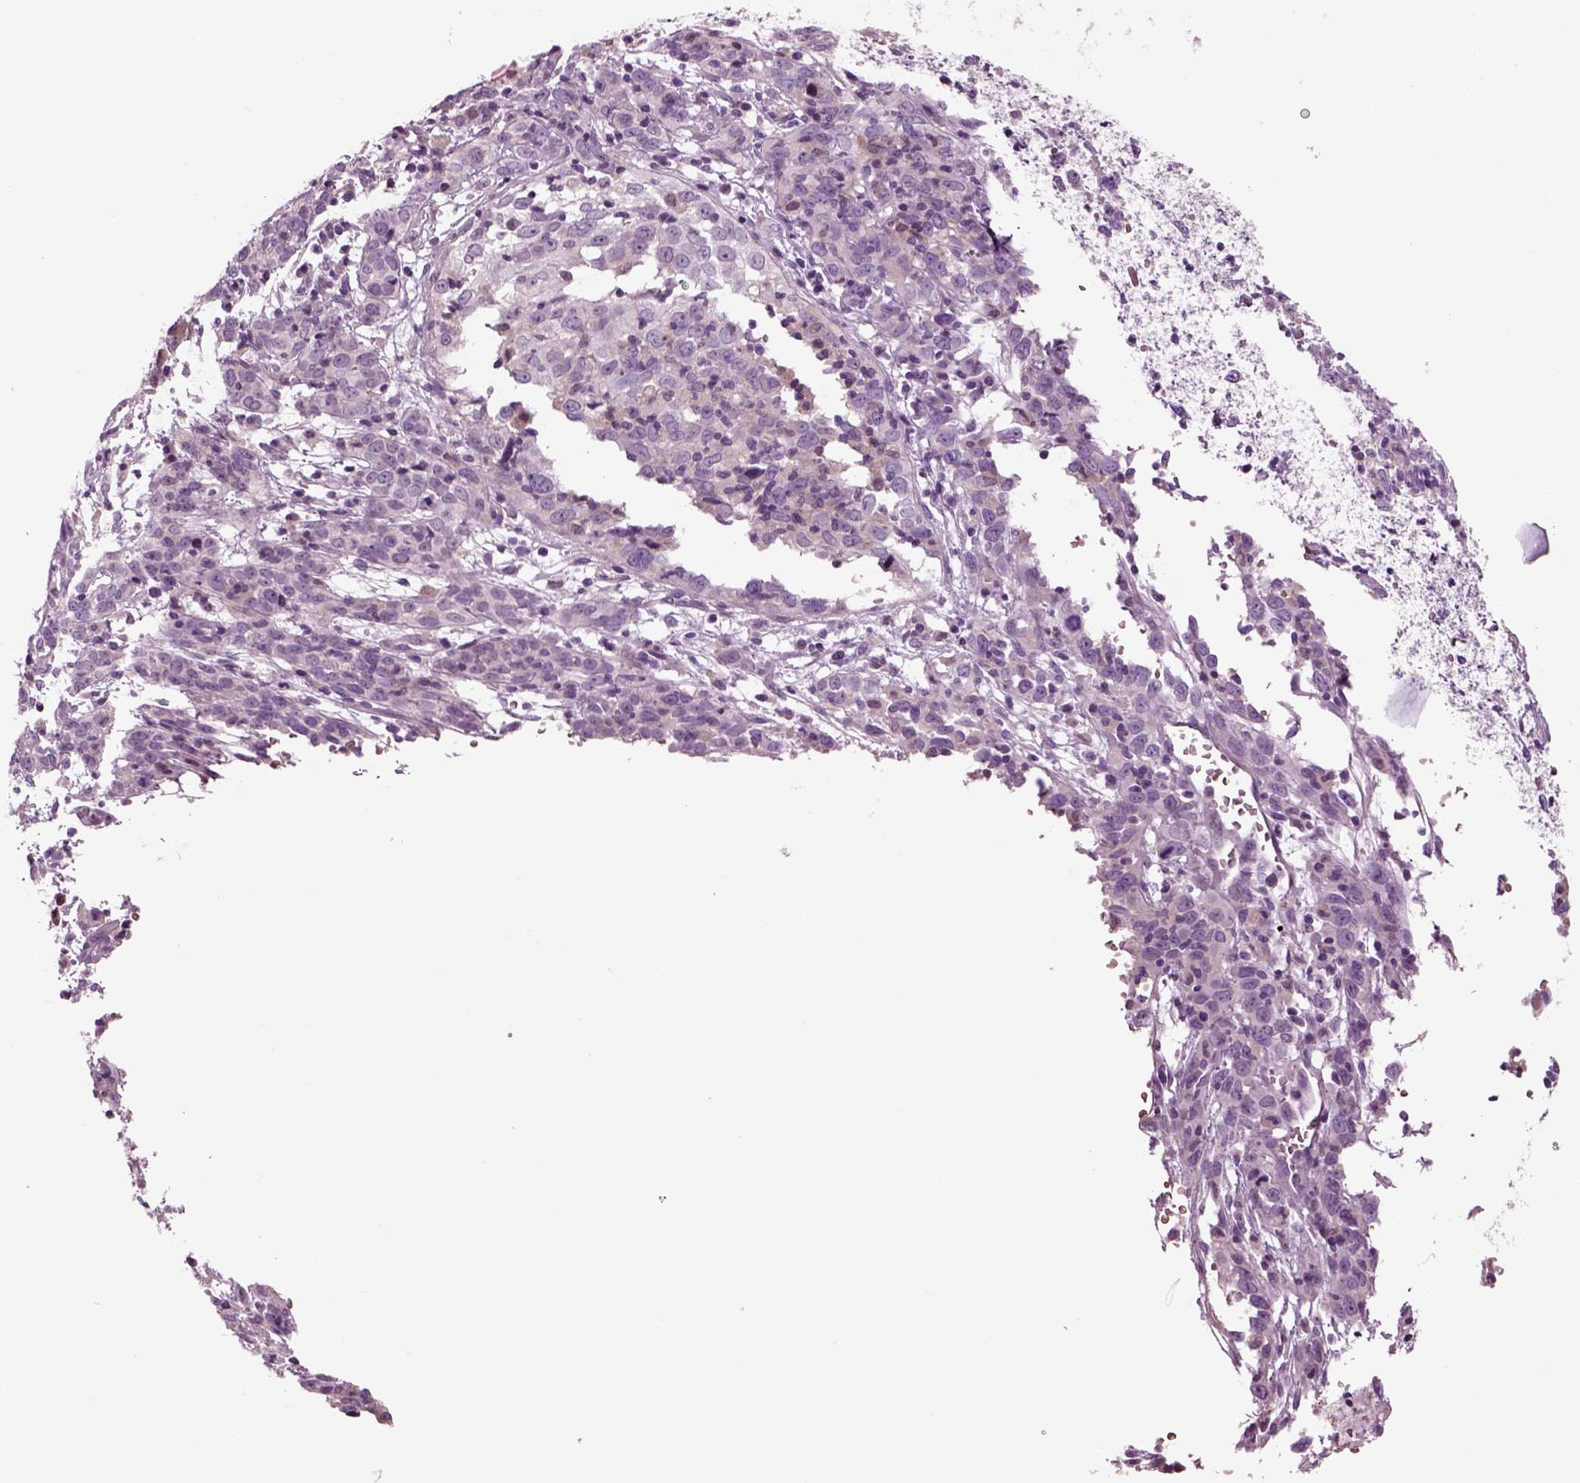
{"staining": {"intensity": "negative", "quantity": "none", "location": "none"}, "tissue": "cervical cancer", "cell_type": "Tumor cells", "image_type": "cancer", "snomed": [{"axis": "morphology", "description": "Adenocarcinoma, NOS"}, {"axis": "topography", "description": "Cervix"}], "caption": "Adenocarcinoma (cervical) was stained to show a protein in brown. There is no significant expression in tumor cells.", "gene": "CHGB", "patient": {"sex": "female", "age": 40}}